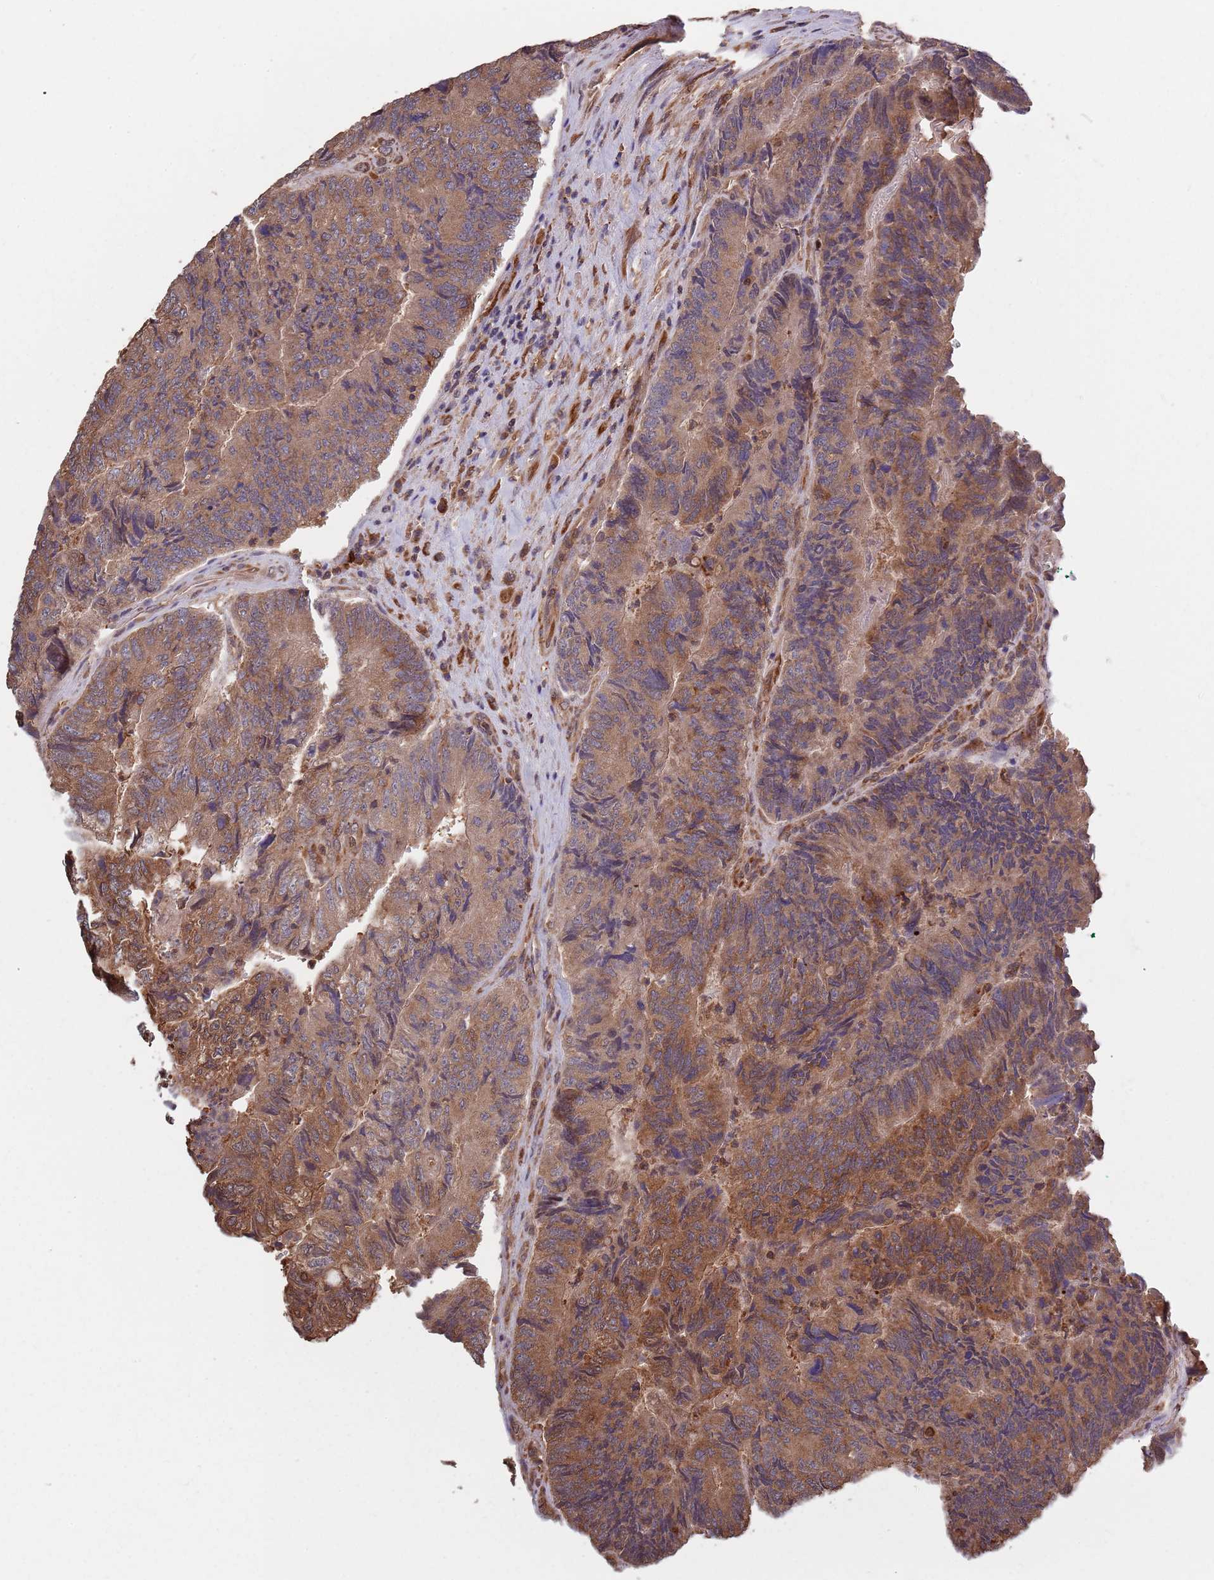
{"staining": {"intensity": "moderate", "quantity": ">75%", "location": "cytoplasmic/membranous"}, "tissue": "colorectal cancer", "cell_type": "Tumor cells", "image_type": "cancer", "snomed": [{"axis": "morphology", "description": "Adenocarcinoma, NOS"}, {"axis": "topography", "description": "Colon"}], "caption": "Protein staining of colorectal cancer tissue reveals moderate cytoplasmic/membranous expression in about >75% of tumor cells.", "gene": "COG4", "patient": {"sex": "female", "age": 67}}